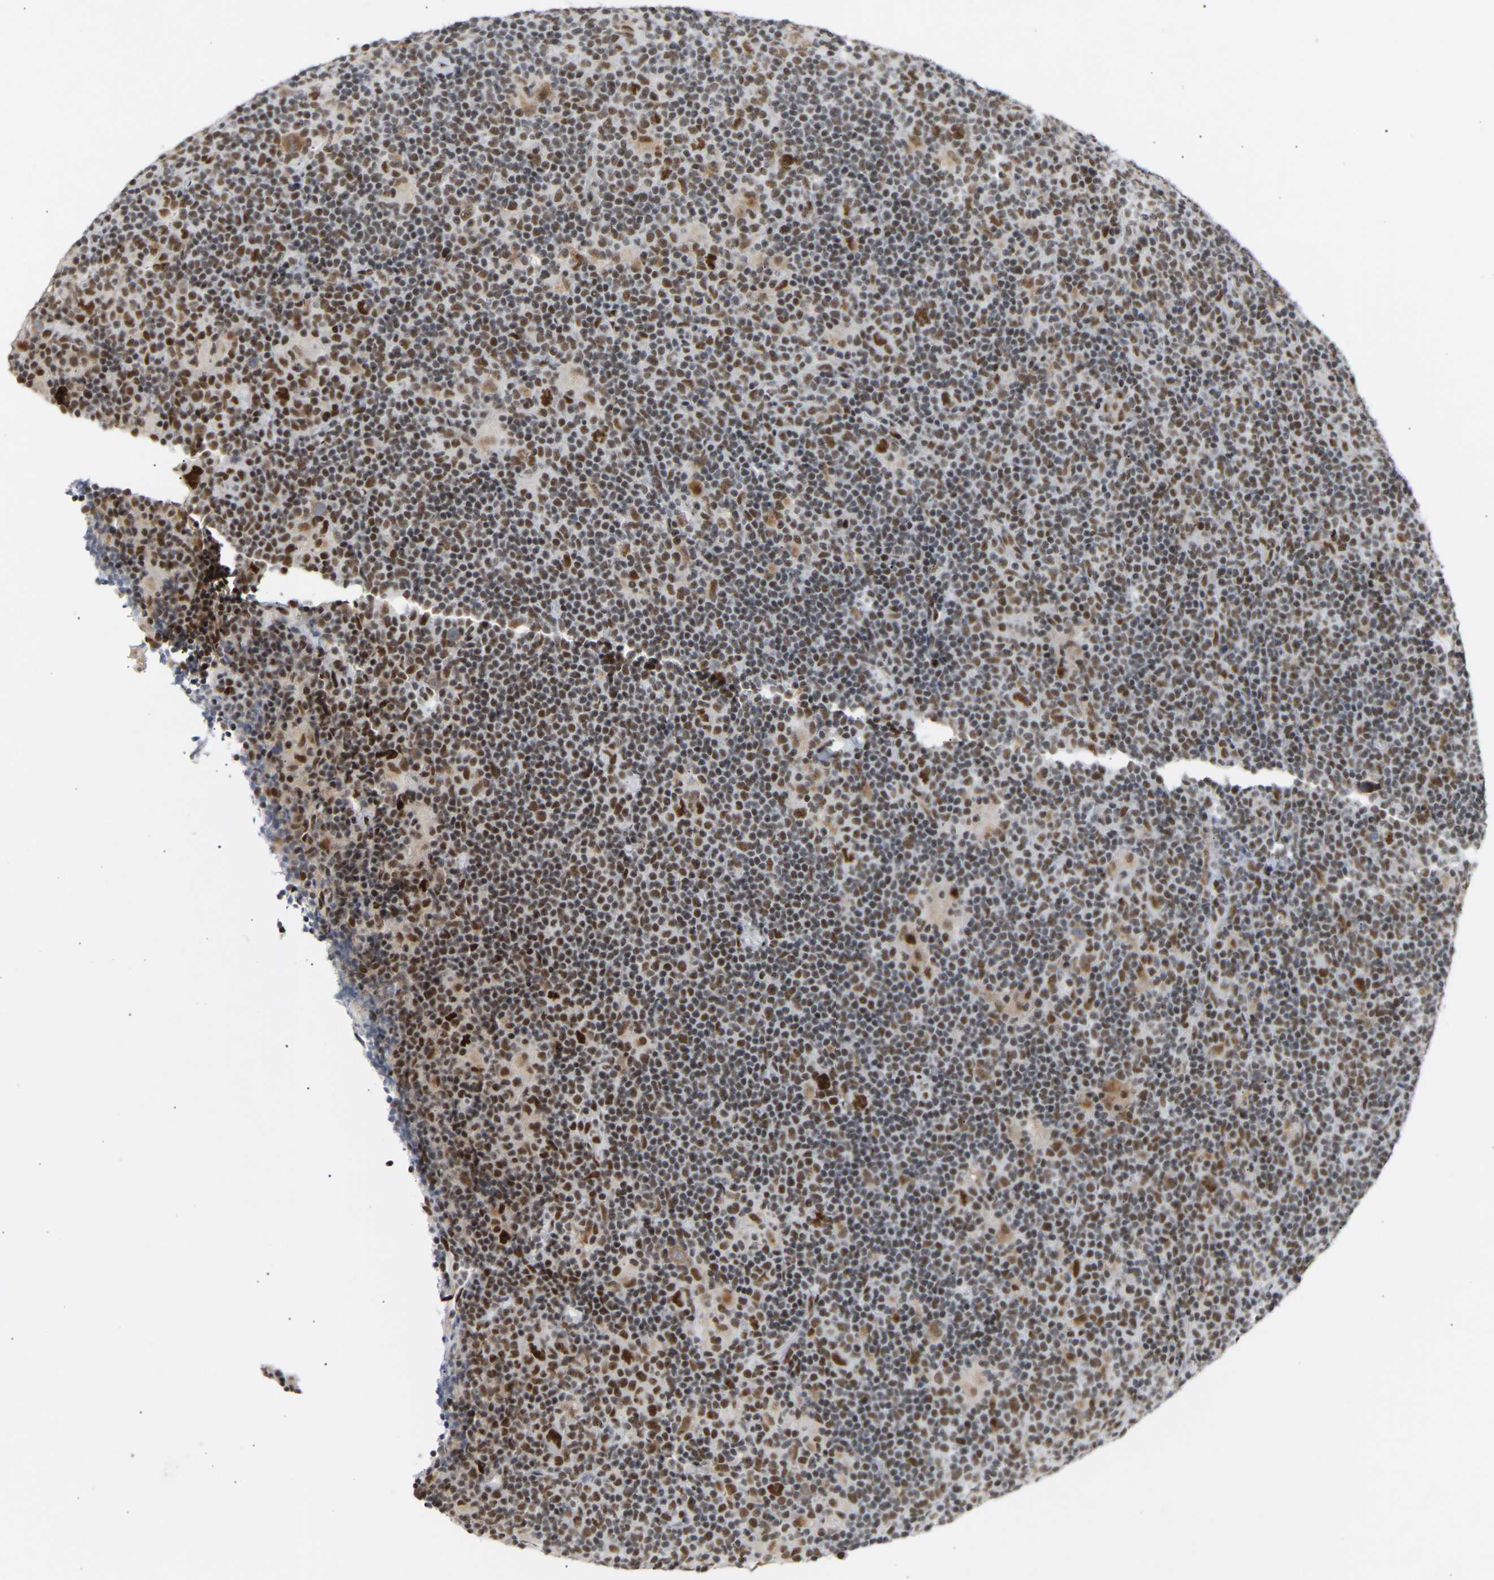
{"staining": {"intensity": "moderate", "quantity": ">75%", "location": "nuclear"}, "tissue": "lymphoma", "cell_type": "Tumor cells", "image_type": "cancer", "snomed": [{"axis": "morphology", "description": "Hodgkin's disease, NOS"}, {"axis": "topography", "description": "Lymph node"}], "caption": "IHC micrograph of neoplastic tissue: Hodgkin's disease stained using IHC reveals medium levels of moderate protein expression localized specifically in the nuclear of tumor cells, appearing as a nuclear brown color.", "gene": "NELFB", "patient": {"sex": "female", "age": 57}}